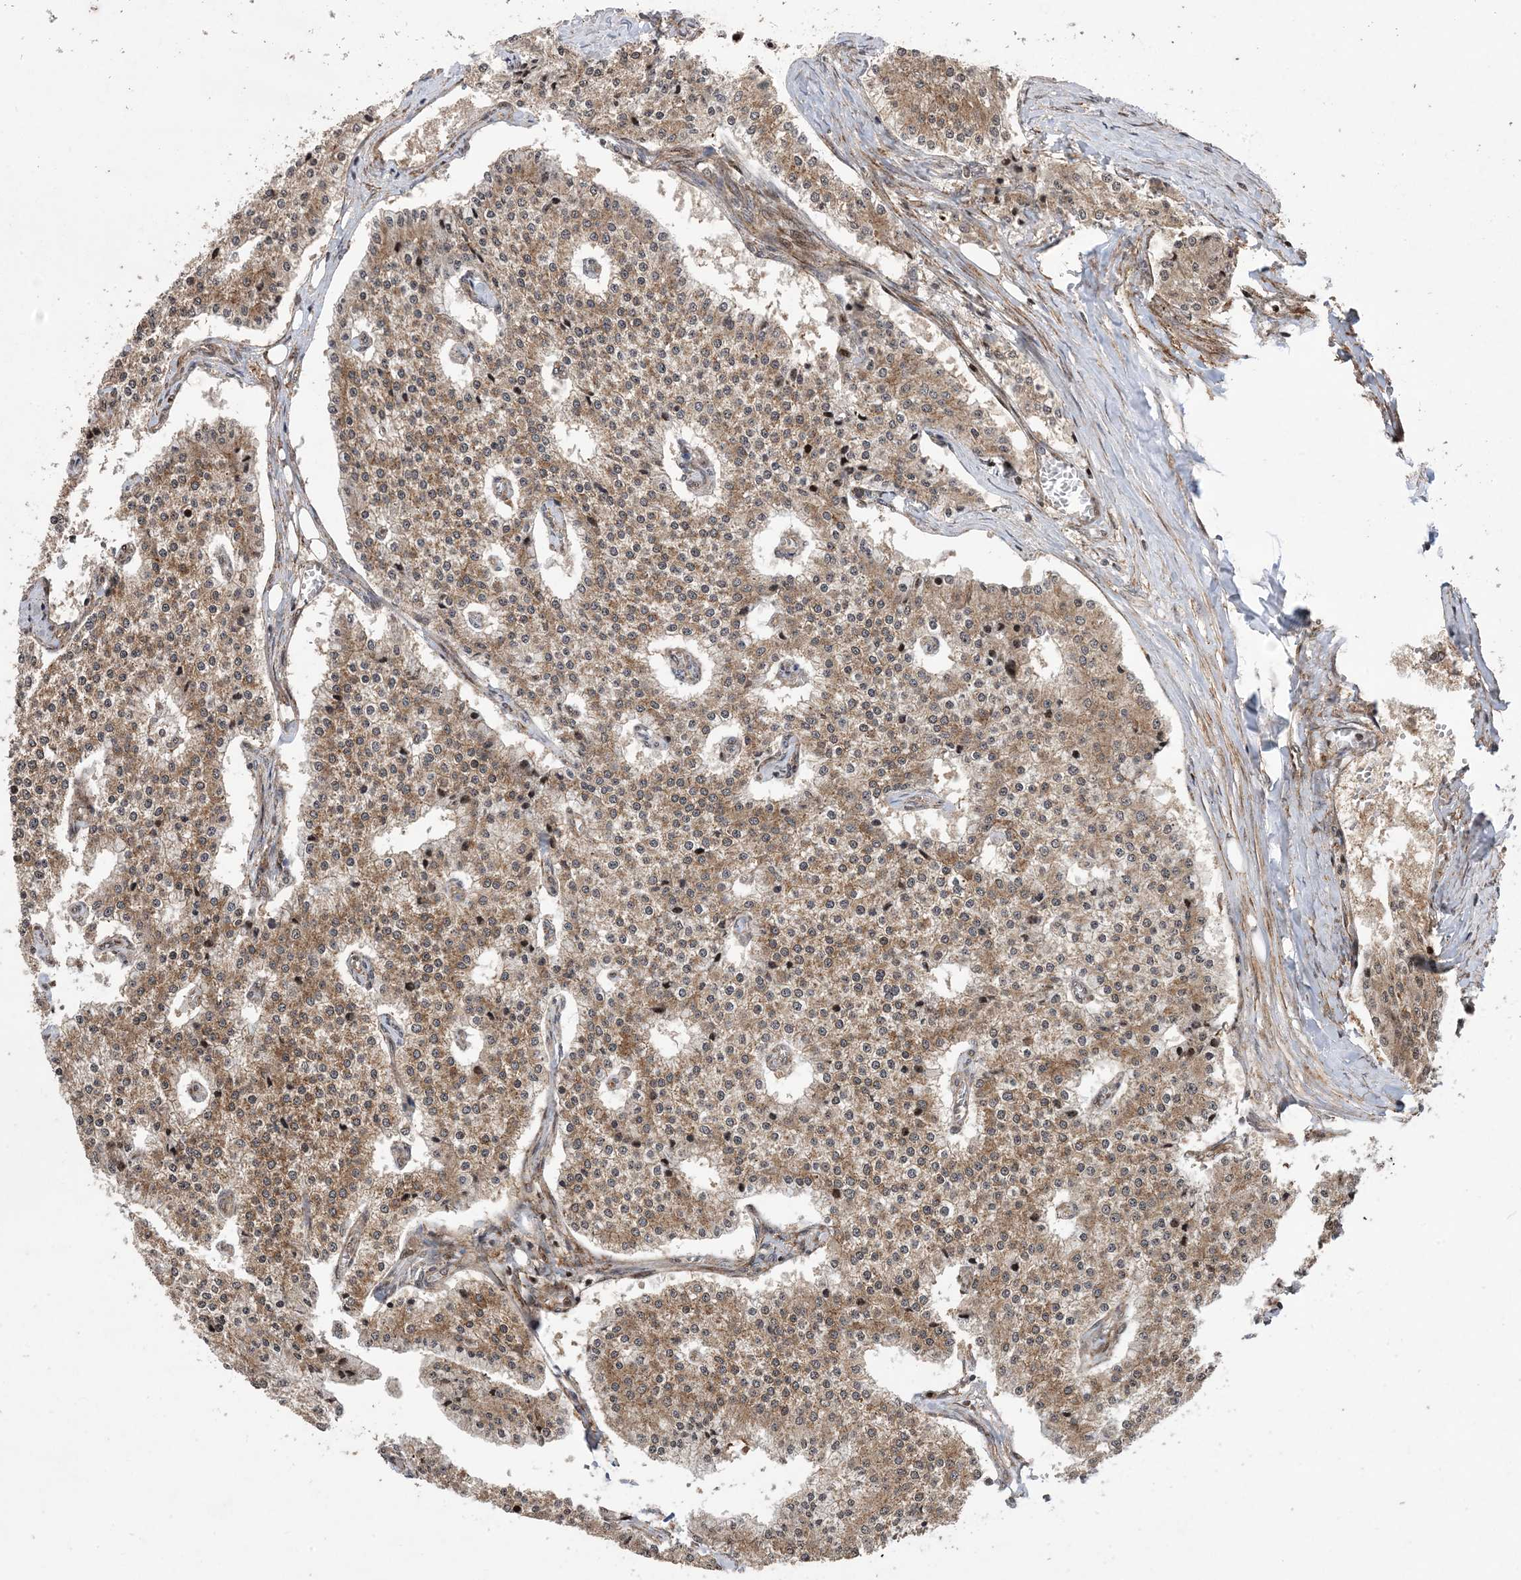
{"staining": {"intensity": "moderate", "quantity": ">75%", "location": "cytoplasmic/membranous"}, "tissue": "carcinoid", "cell_type": "Tumor cells", "image_type": "cancer", "snomed": [{"axis": "morphology", "description": "Carcinoid, malignant, NOS"}, {"axis": "topography", "description": "Colon"}], "caption": "Immunohistochemical staining of human carcinoid (malignant) reveals moderate cytoplasmic/membranous protein staining in about >75% of tumor cells.", "gene": "ZNF511", "patient": {"sex": "female", "age": 52}}